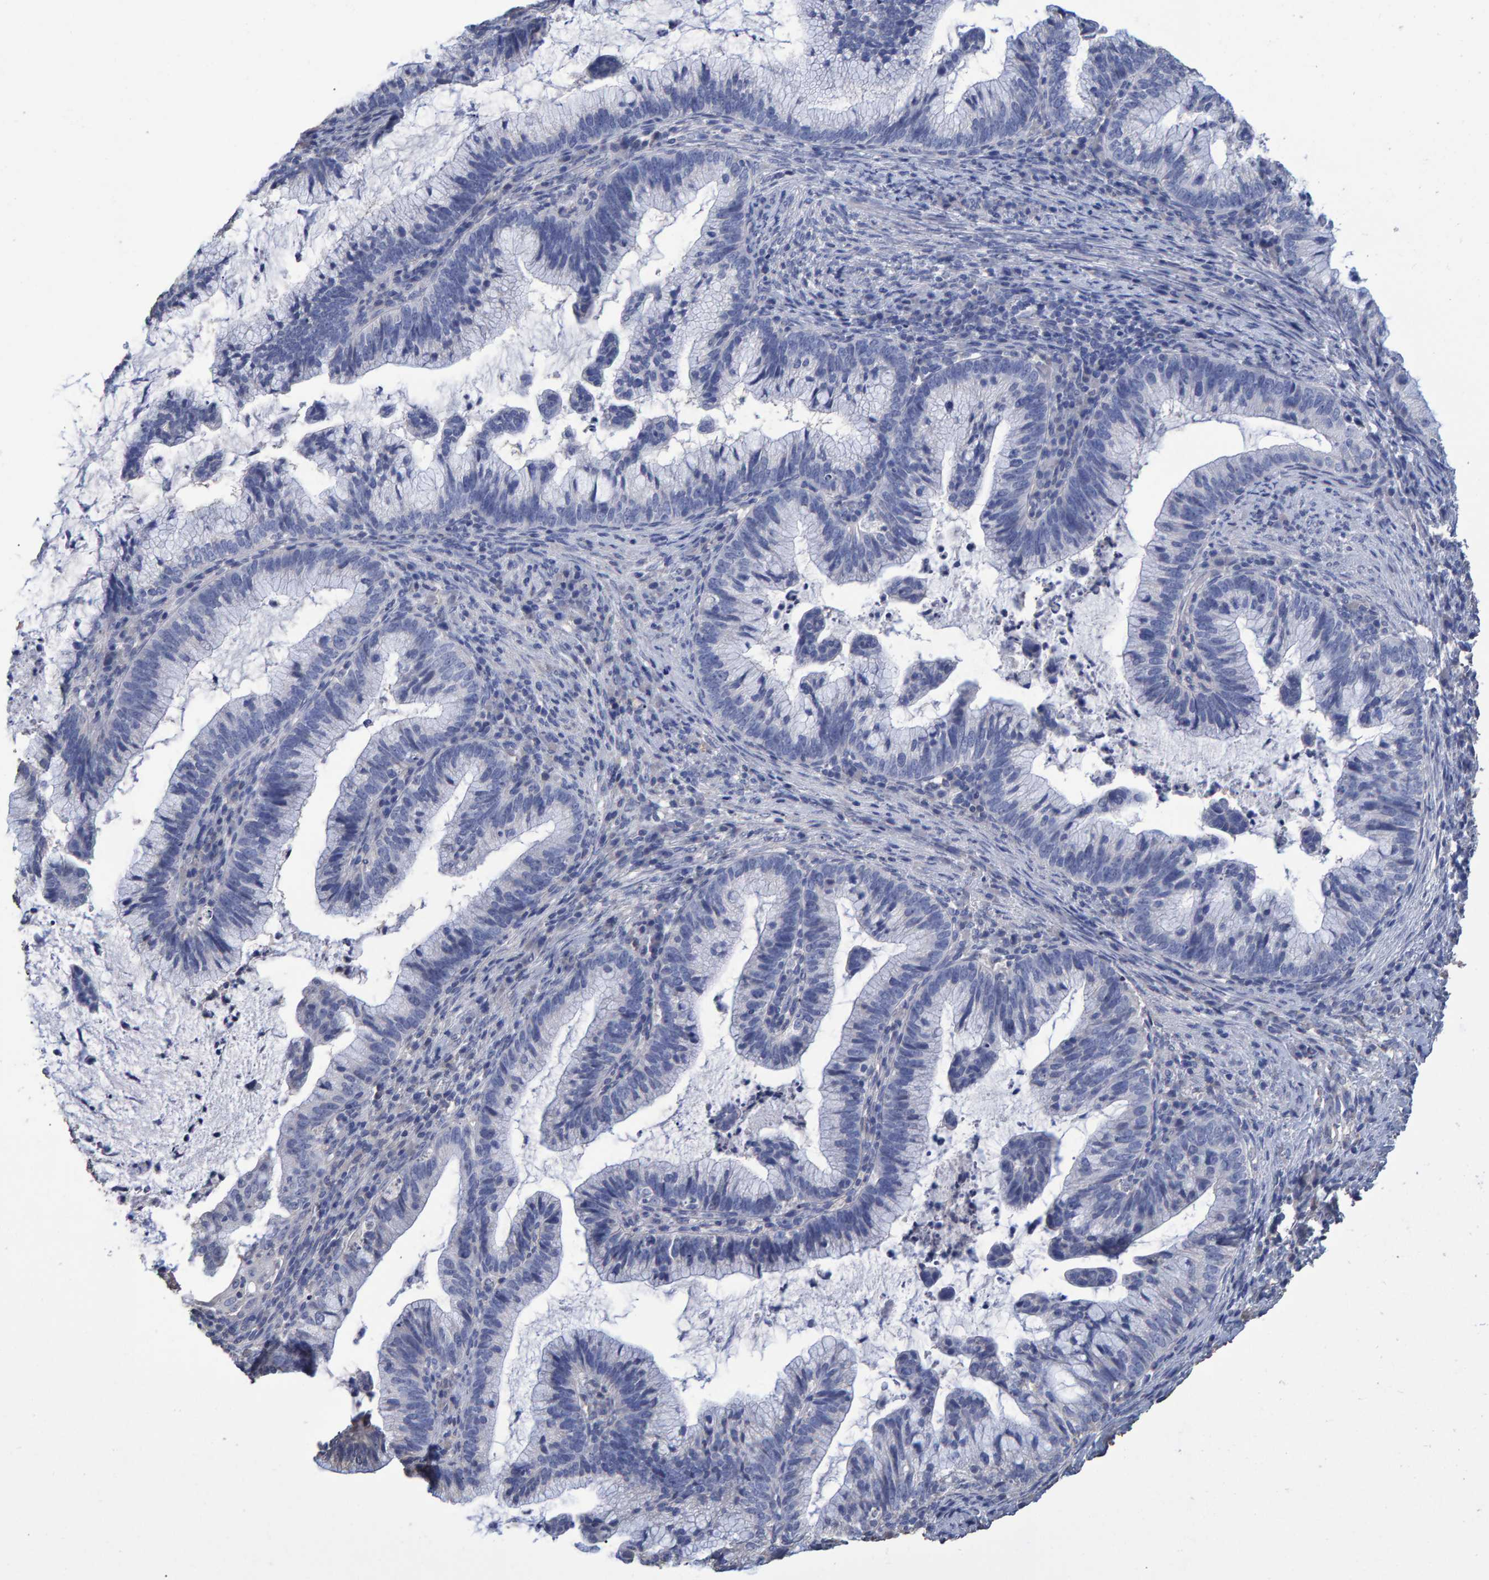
{"staining": {"intensity": "negative", "quantity": "none", "location": "none"}, "tissue": "cervical cancer", "cell_type": "Tumor cells", "image_type": "cancer", "snomed": [{"axis": "morphology", "description": "Adenocarcinoma, NOS"}, {"axis": "topography", "description": "Cervix"}], "caption": "The IHC image has no significant expression in tumor cells of cervical adenocarcinoma tissue.", "gene": "HEMGN", "patient": {"sex": "female", "age": 36}}